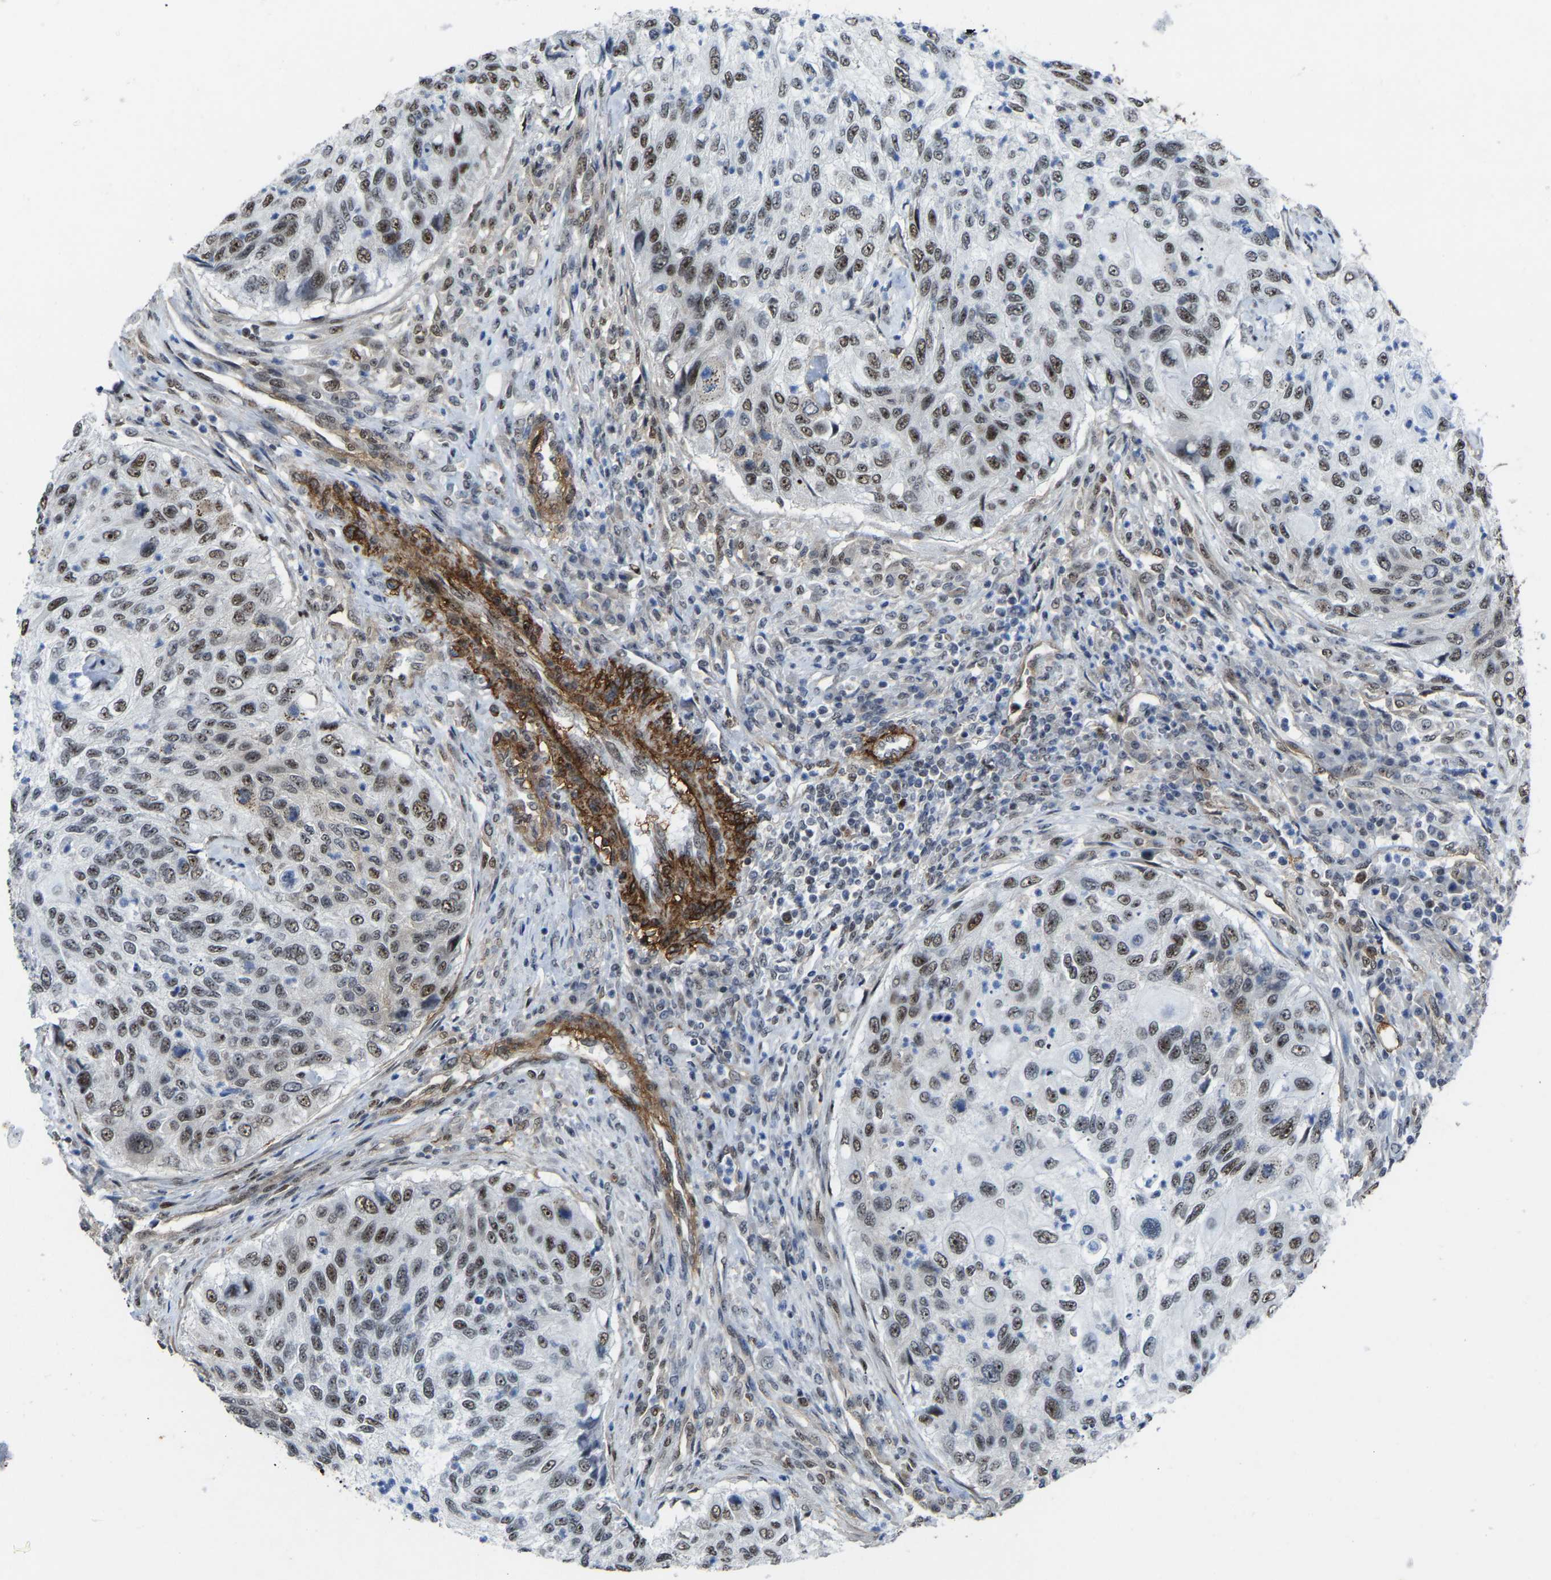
{"staining": {"intensity": "moderate", "quantity": ">75%", "location": "nuclear"}, "tissue": "urothelial cancer", "cell_type": "Tumor cells", "image_type": "cancer", "snomed": [{"axis": "morphology", "description": "Urothelial carcinoma, High grade"}, {"axis": "topography", "description": "Urinary bladder"}], "caption": "A photomicrograph showing moderate nuclear expression in about >75% of tumor cells in urothelial cancer, as visualized by brown immunohistochemical staining.", "gene": "DDX5", "patient": {"sex": "female", "age": 60}}